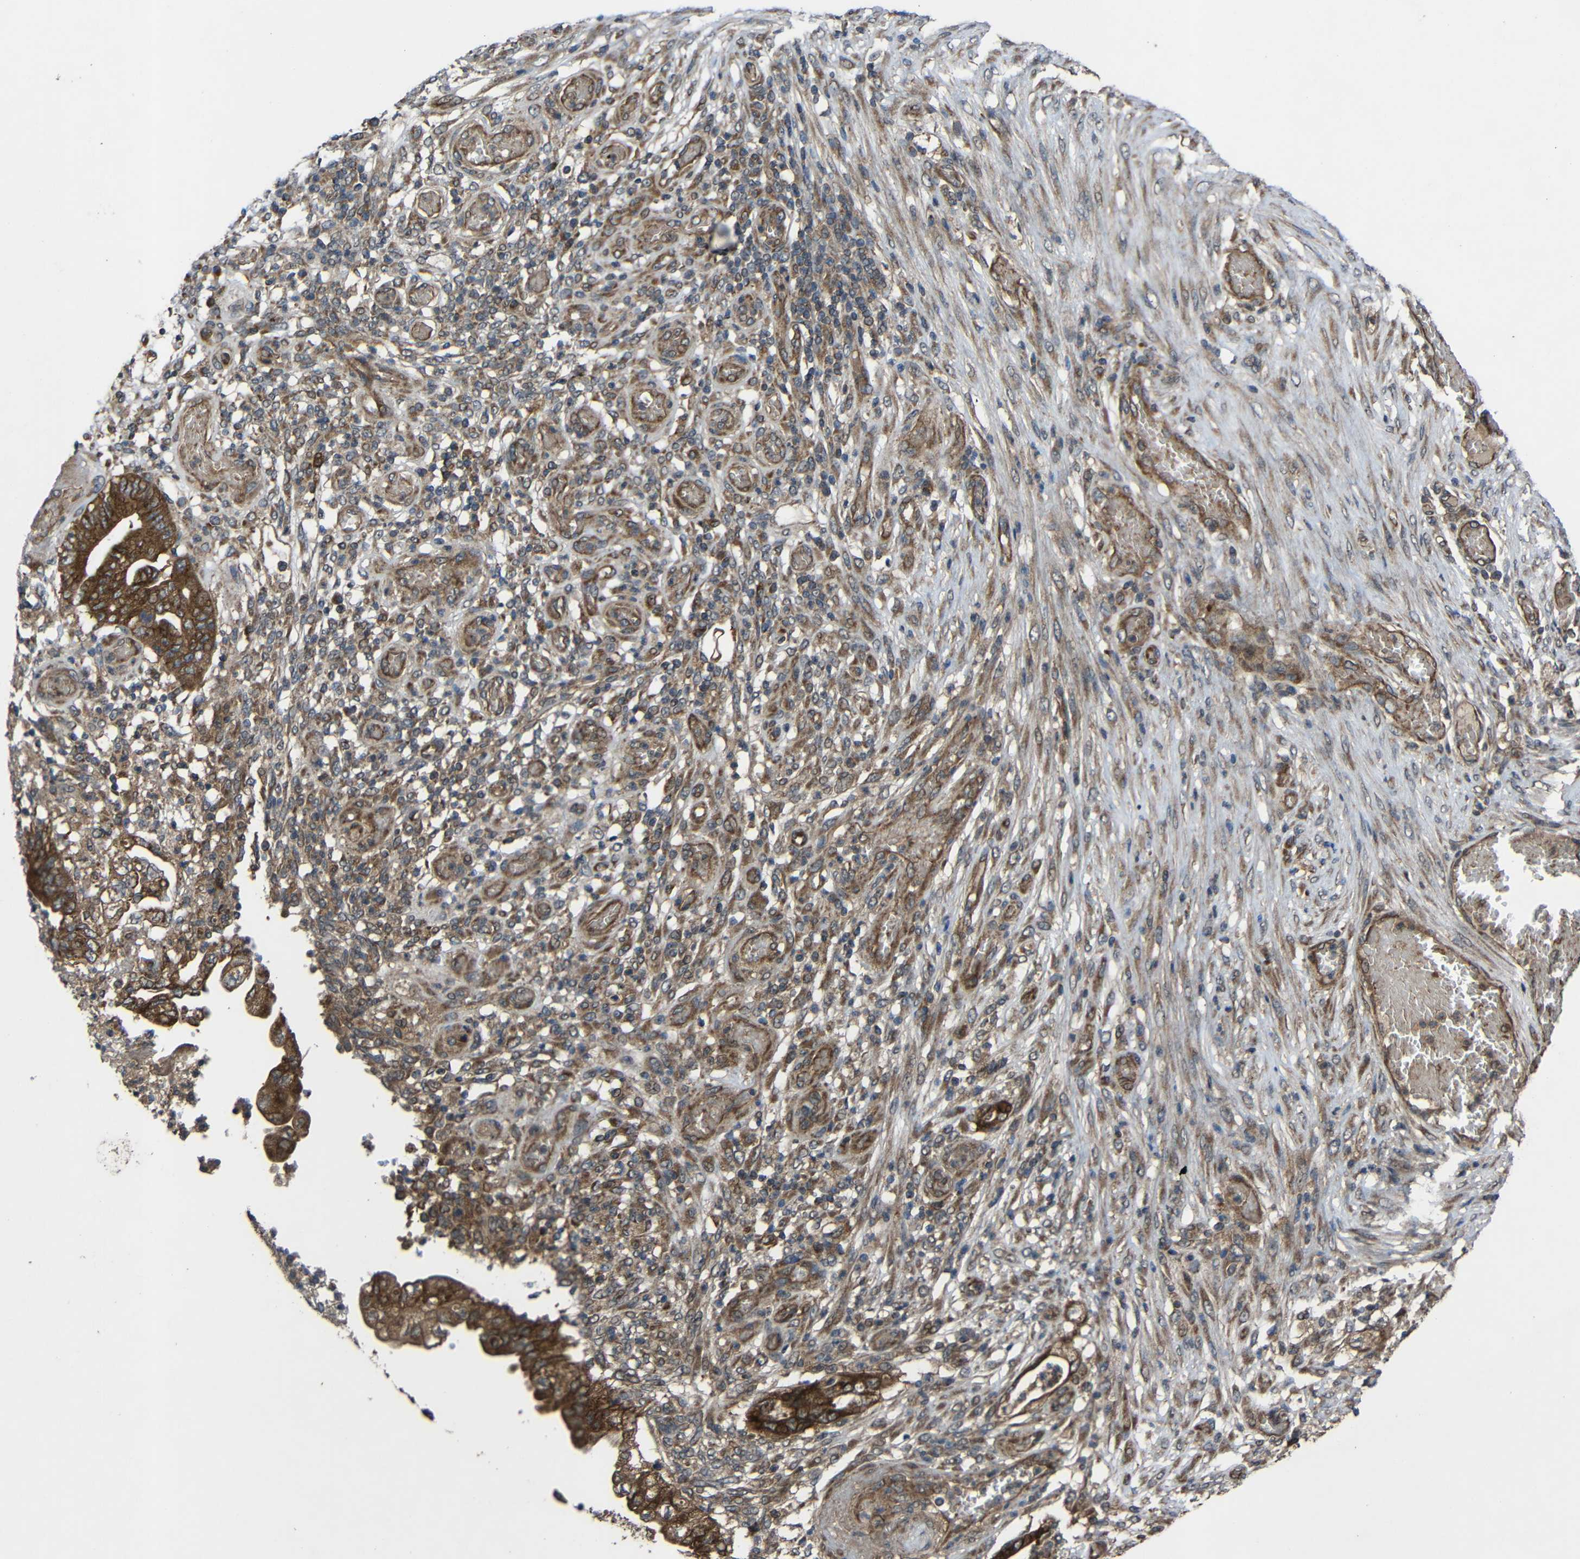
{"staining": {"intensity": "strong", "quantity": "25%-75%", "location": "cytoplasmic/membranous"}, "tissue": "stomach cancer", "cell_type": "Tumor cells", "image_type": "cancer", "snomed": [{"axis": "morphology", "description": "Adenocarcinoma, NOS"}, {"axis": "topography", "description": "Stomach"}], "caption": "IHC staining of stomach cancer, which displays high levels of strong cytoplasmic/membranous expression in about 25%-75% of tumor cells indicating strong cytoplasmic/membranous protein staining. The staining was performed using DAB (brown) for protein detection and nuclei were counterstained in hematoxylin (blue).", "gene": "C1GALT1", "patient": {"sex": "female", "age": 73}}